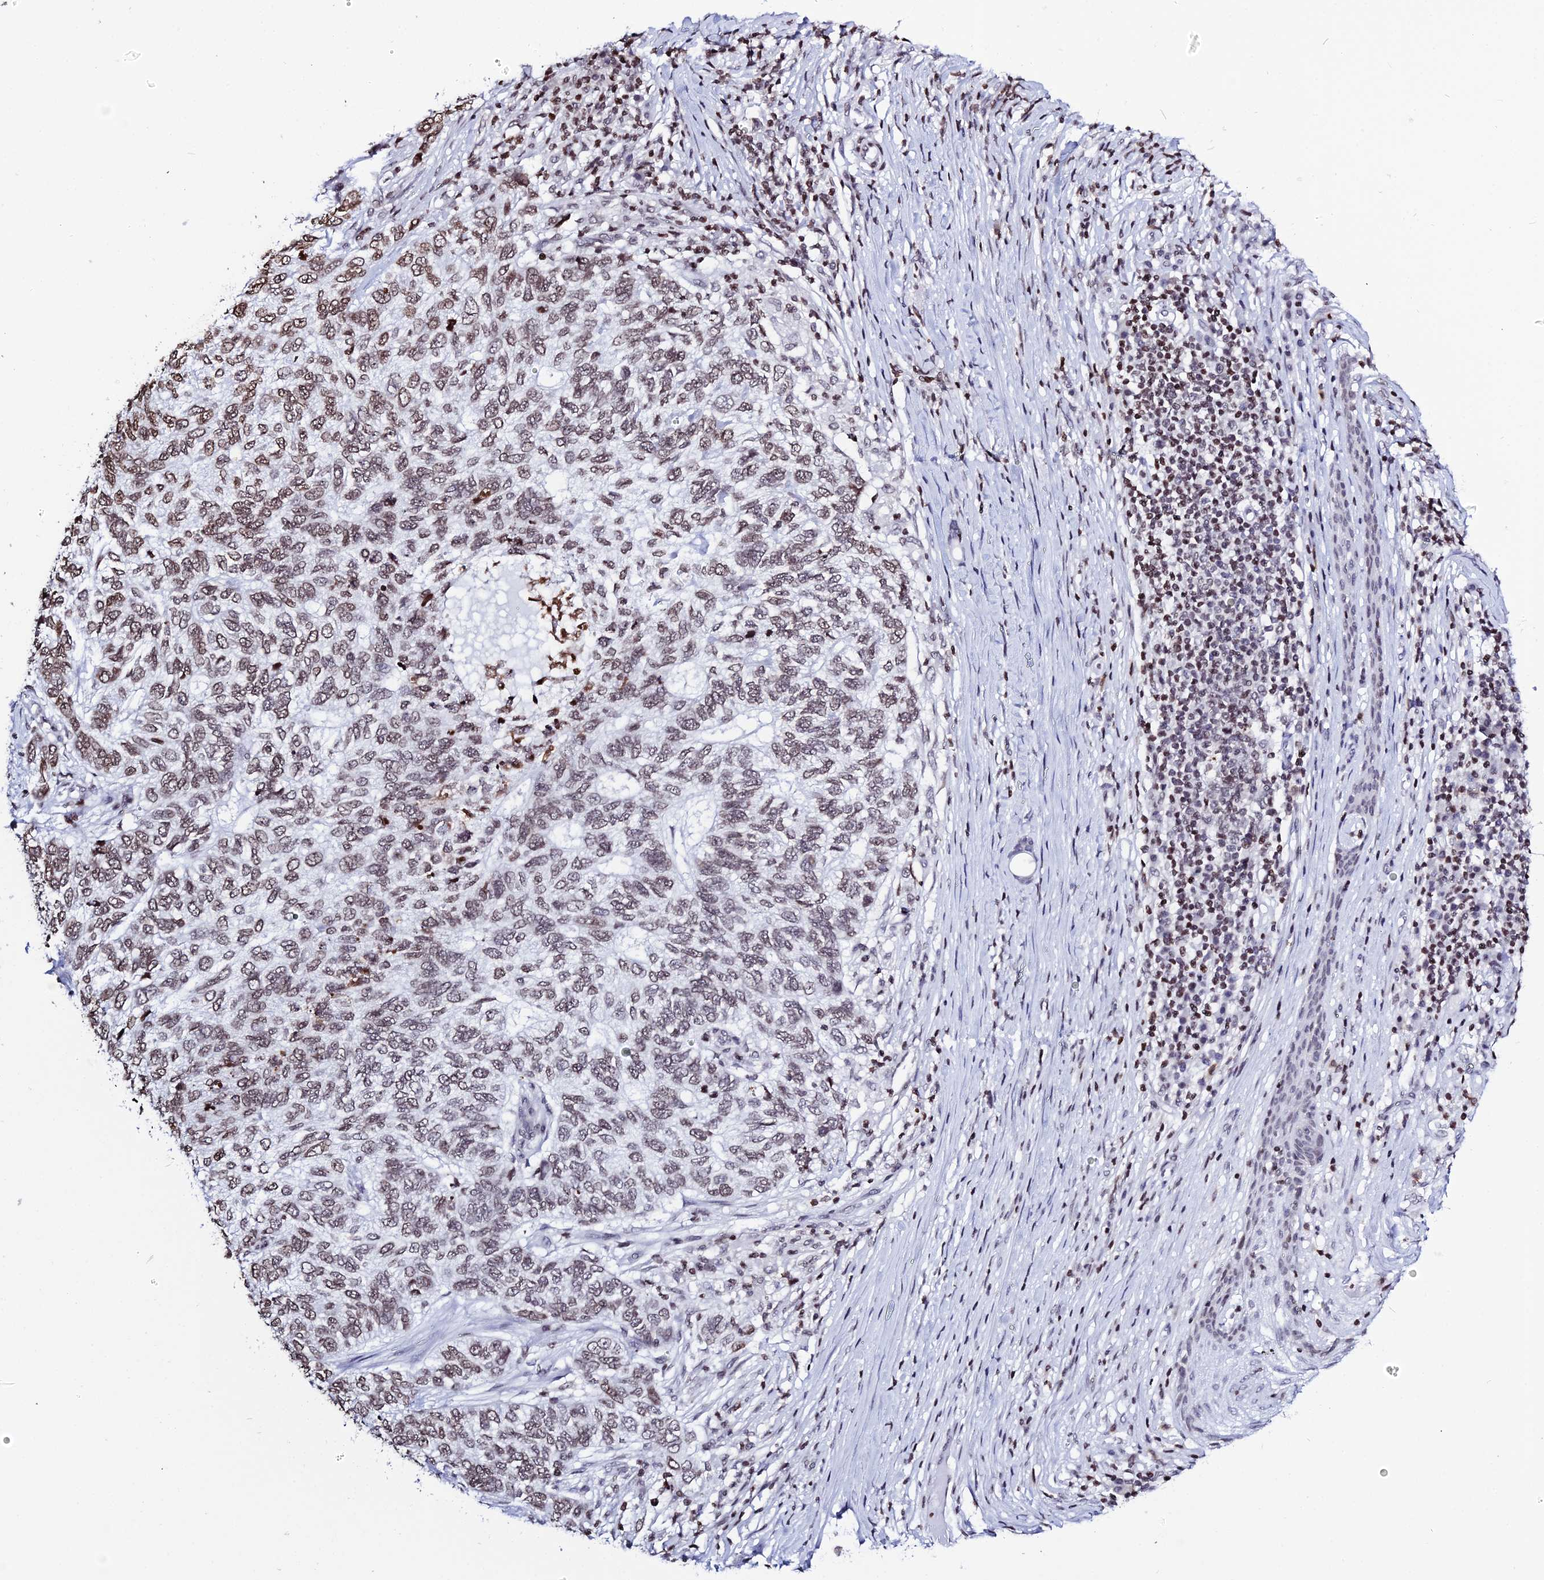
{"staining": {"intensity": "moderate", "quantity": ">75%", "location": "nuclear"}, "tissue": "skin cancer", "cell_type": "Tumor cells", "image_type": "cancer", "snomed": [{"axis": "morphology", "description": "Basal cell carcinoma"}, {"axis": "topography", "description": "Skin"}], "caption": "Moderate nuclear staining for a protein is present in about >75% of tumor cells of skin cancer using immunohistochemistry (IHC).", "gene": "MACROH2A2", "patient": {"sex": "female", "age": 65}}